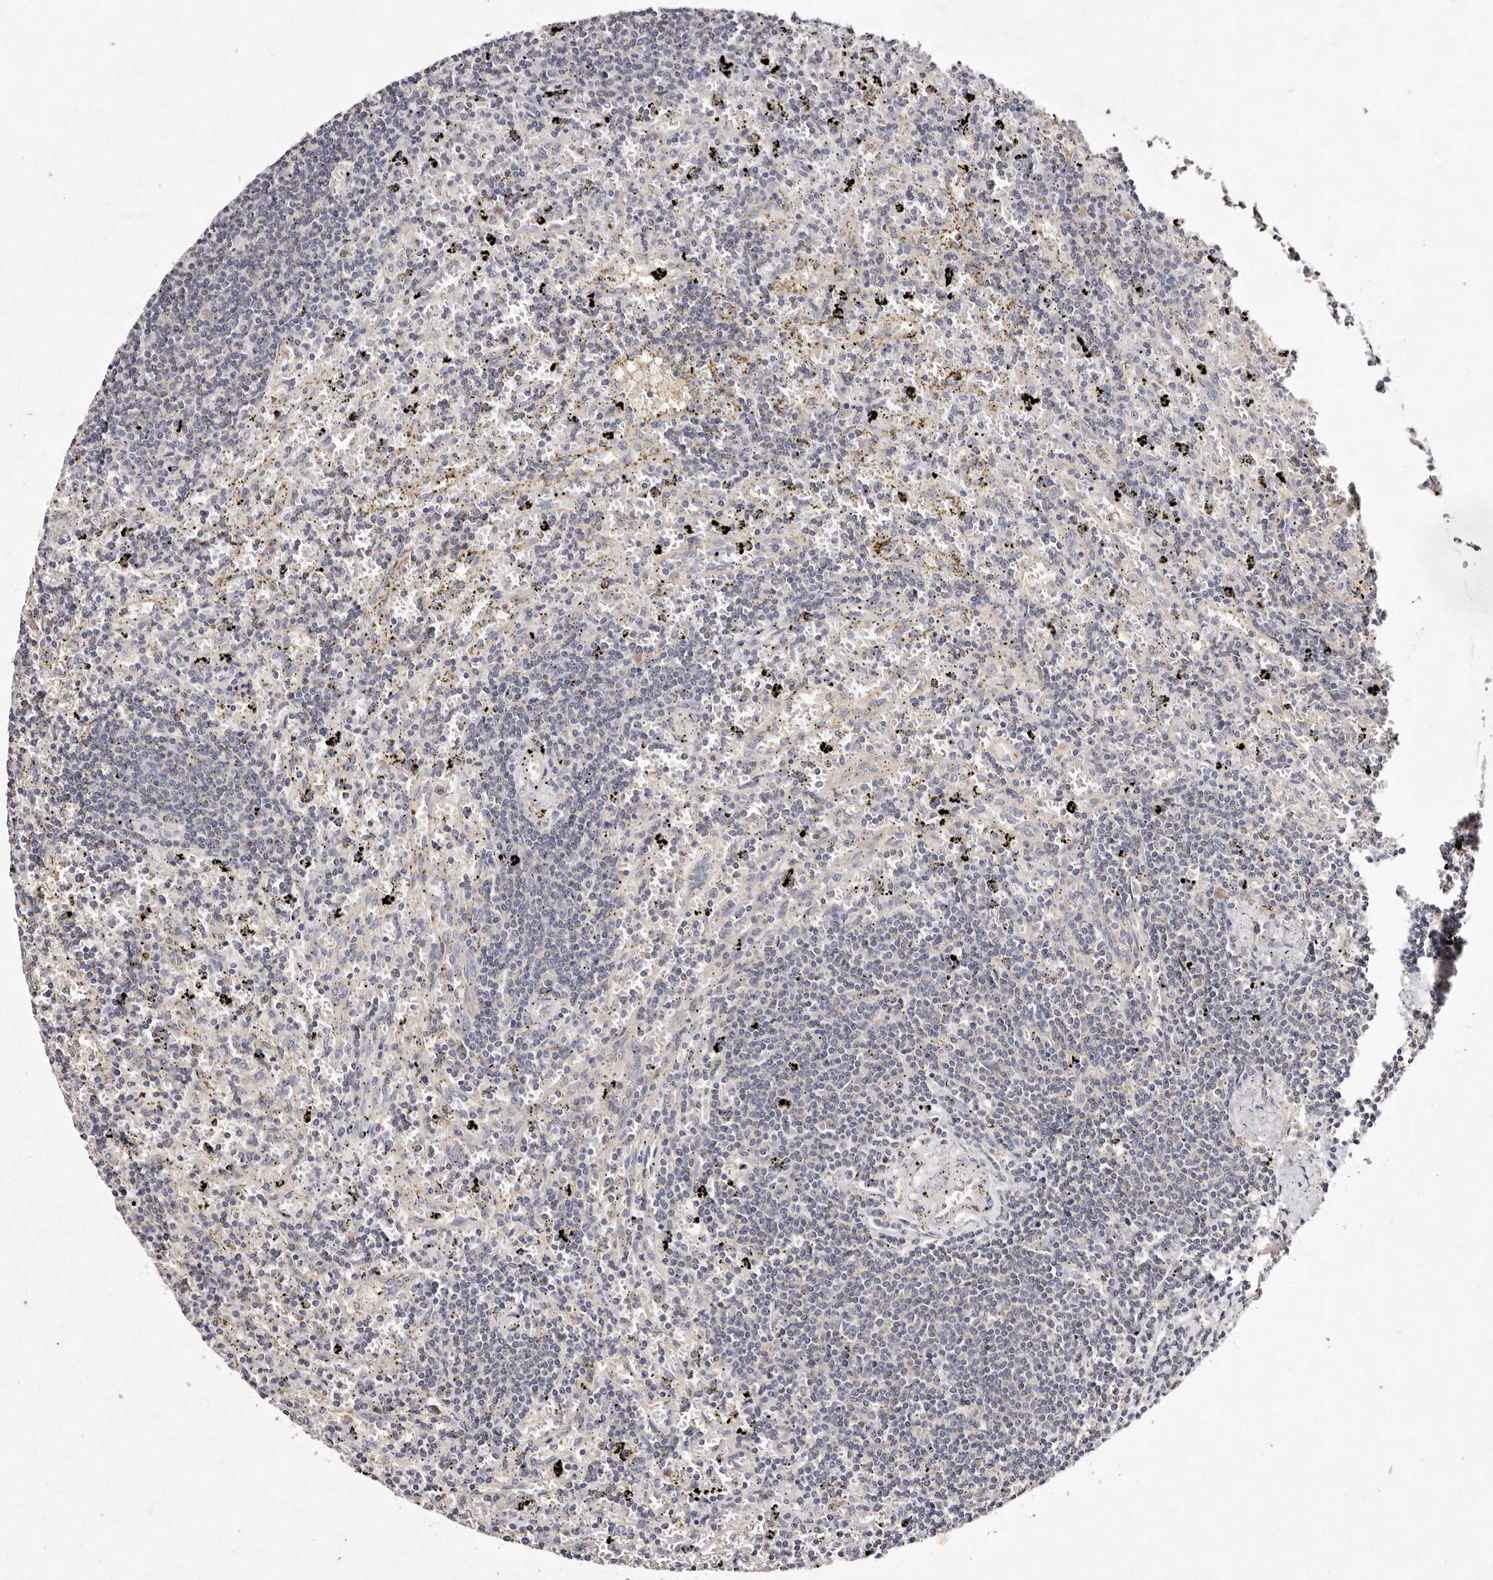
{"staining": {"intensity": "negative", "quantity": "none", "location": "none"}, "tissue": "lymphoma", "cell_type": "Tumor cells", "image_type": "cancer", "snomed": [{"axis": "morphology", "description": "Malignant lymphoma, non-Hodgkin's type, Low grade"}, {"axis": "topography", "description": "Spleen"}], "caption": "The histopathology image shows no staining of tumor cells in low-grade malignant lymphoma, non-Hodgkin's type.", "gene": "TSC2", "patient": {"sex": "male", "age": 76}}